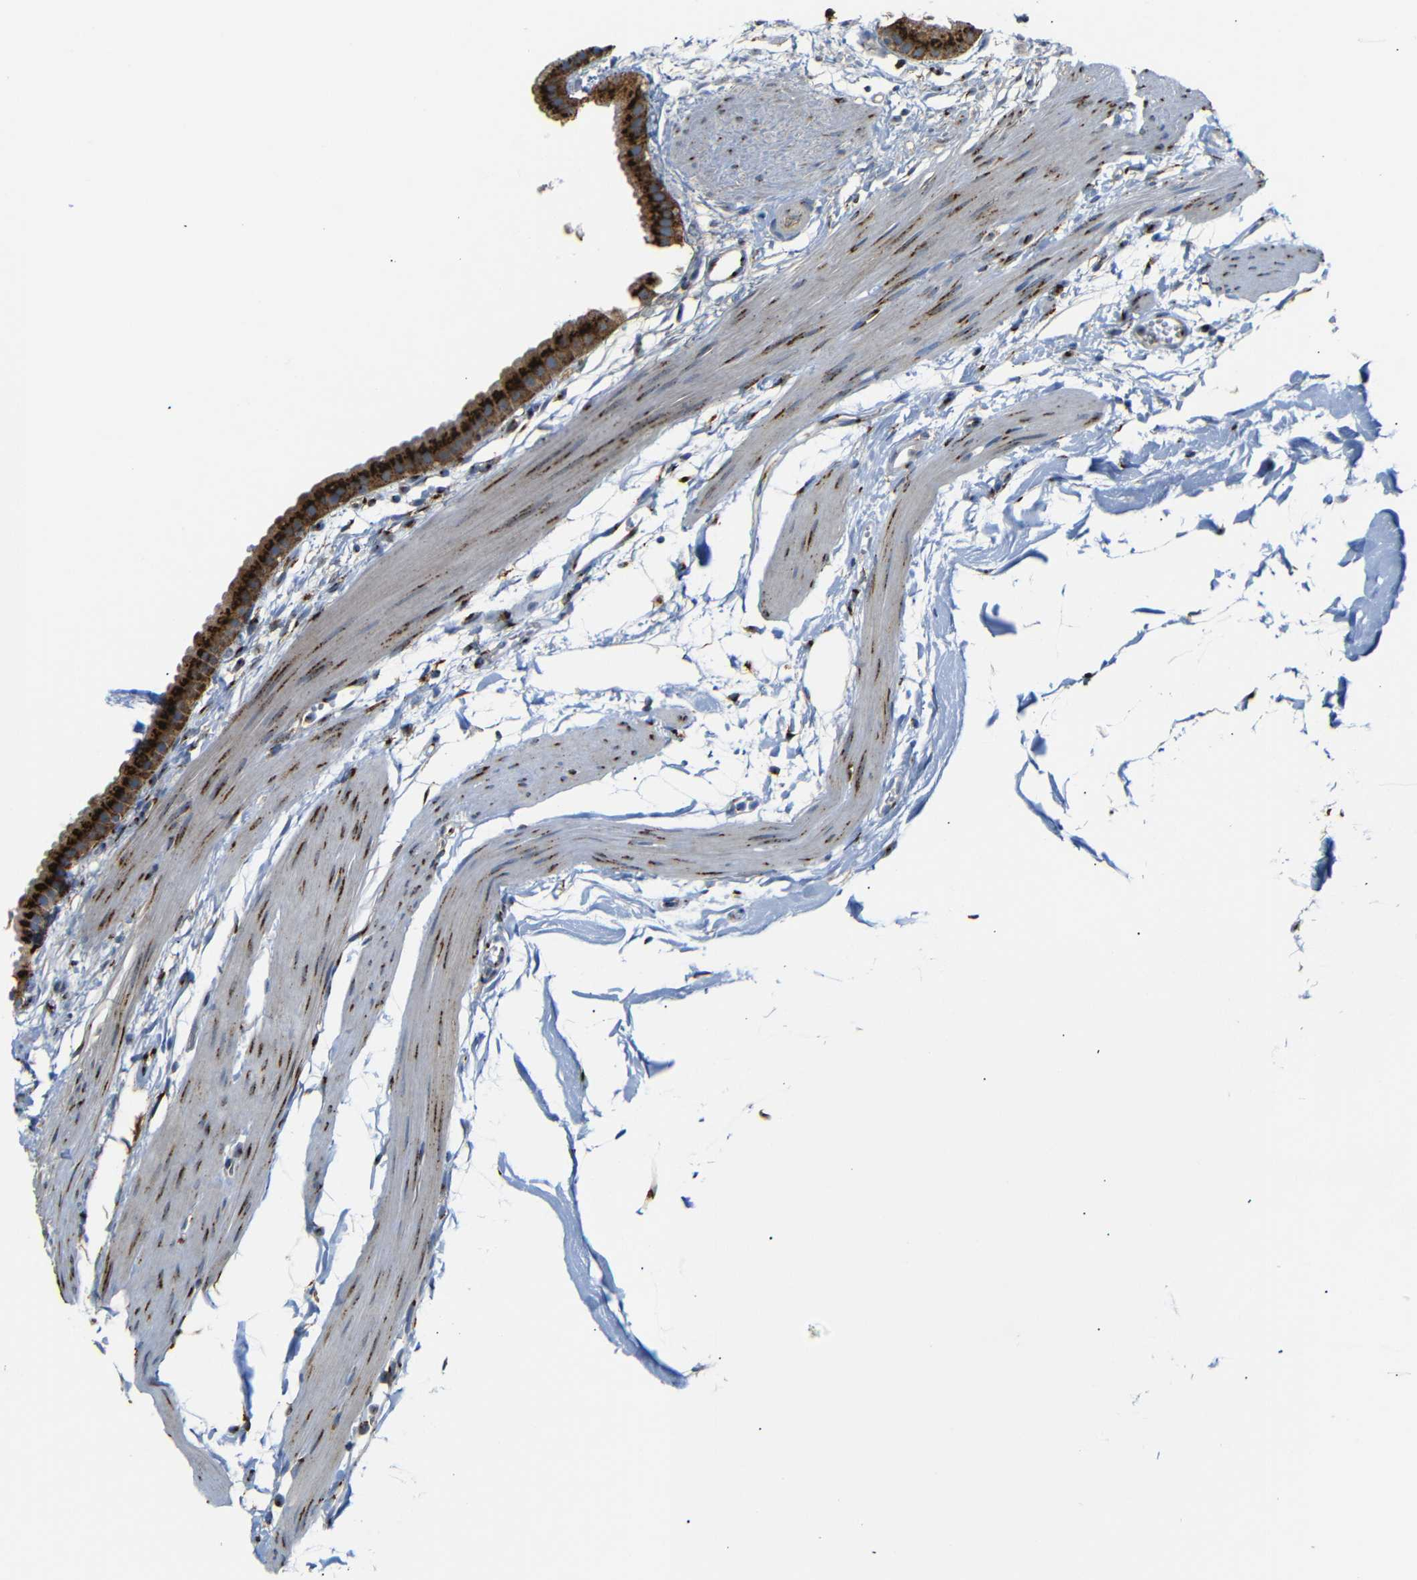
{"staining": {"intensity": "strong", "quantity": ">75%", "location": "cytoplasmic/membranous"}, "tissue": "gallbladder", "cell_type": "Glandular cells", "image_type": "normal", "snomed": [{"axis": "morphology", "description": "Normal tissue, NOS"}, {"axis": "topography", "description": "Gallbladder"}], "caption": "Immunohistochemical staining of unremarkable gallbladder displays >75% levels of strong cytoplasmic/membranous protein staining in about >75% of glandular cells.", "gene": "TGOLN2", "patient": {"sex": "female", "age": 64}}